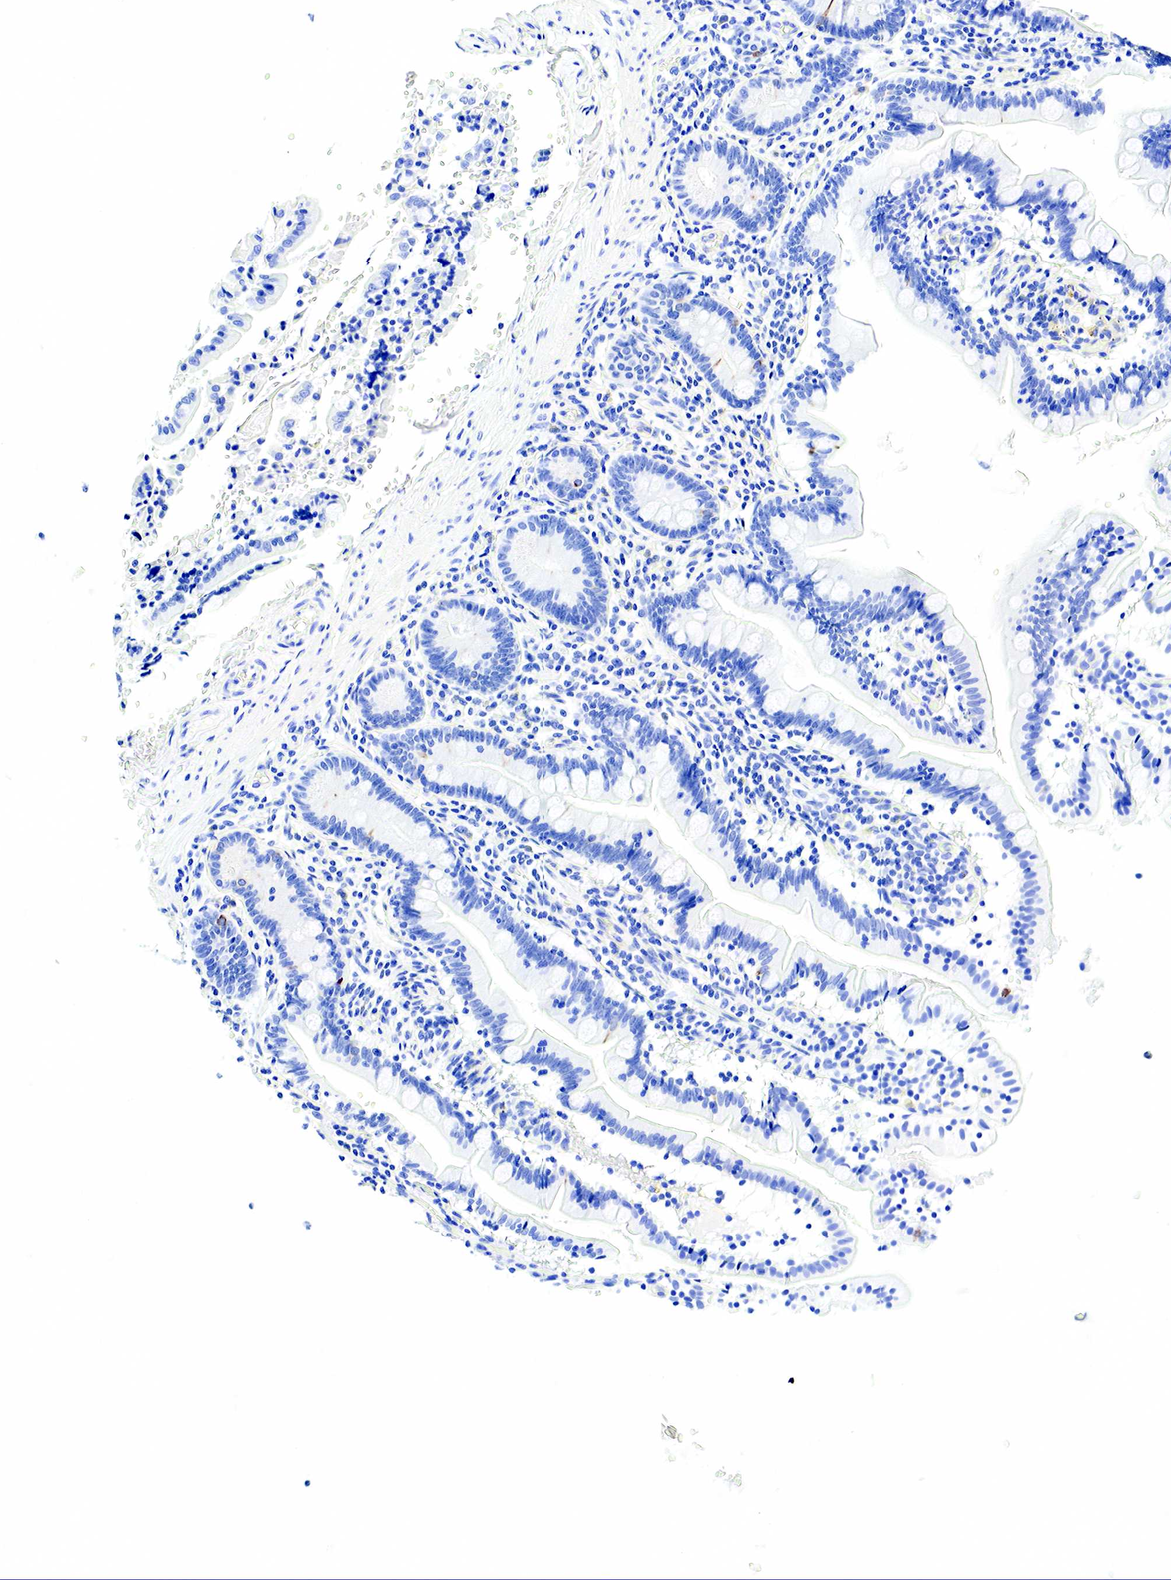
{"staining": {"intensity": "negative", "quantity": "none", "location": "none"}, "tissue": "small intestine", "cell_type": "Glandular cells", "image_type": "normal", "snomed": [{"axis": "morphology", "description": "Normal tissue, NOS"}, {"axis": "topography", "description": "Small intestine"}], "caption": "Protein analysis of normal small intestine shows no significant expression in glandular cells. Brightfield microscopy of immunohistochemistry (IHC) stained with DAB (brown) and hematoxylin (blue), captured at high magnification.", "gene": "KRT7", "patient": {"sex": "female", "age": 69}}